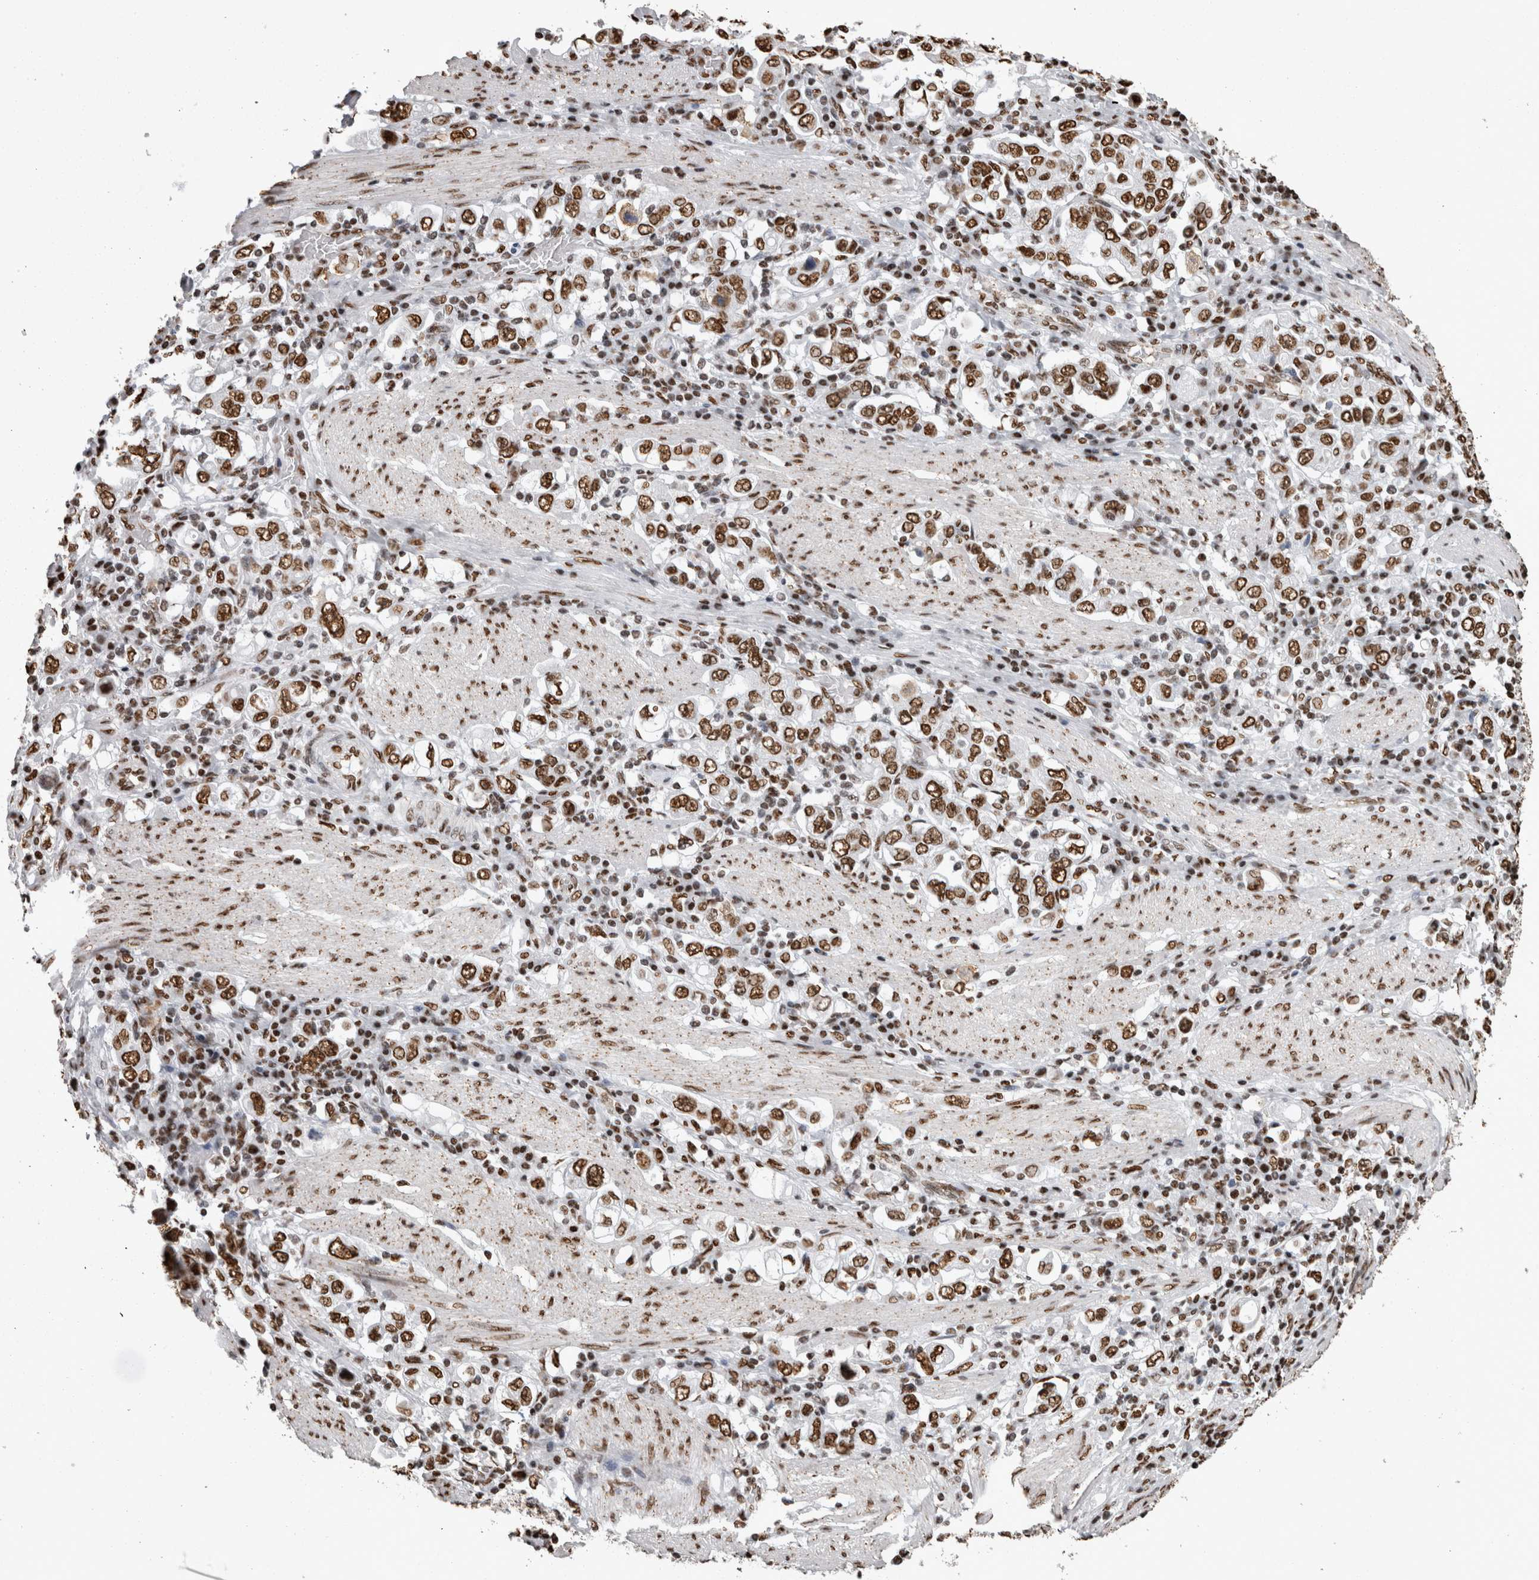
{"staining": {"intensity": "moderate", "quantity": ">75%", "location": "nuclear"}, "tissue": "stomach cancer", "cell_type": "Tumor cells", "image_type": "cancer", "snomed": [{"axis": "morphology", "description": "Adenocarcinoma, NOS"}, {"axis": "topography", "description": "Stomach, upper"}], "caption": "Brown immunohistochemical staining in stomach adenocarcinoma displays moderate nuclear positivity in about >75% of tumor cells. The protein is shown in brown color, while the nuclei are stained blue.", "gene": "HNRNPM", "patient": {"sex": "male", "age": 62}}